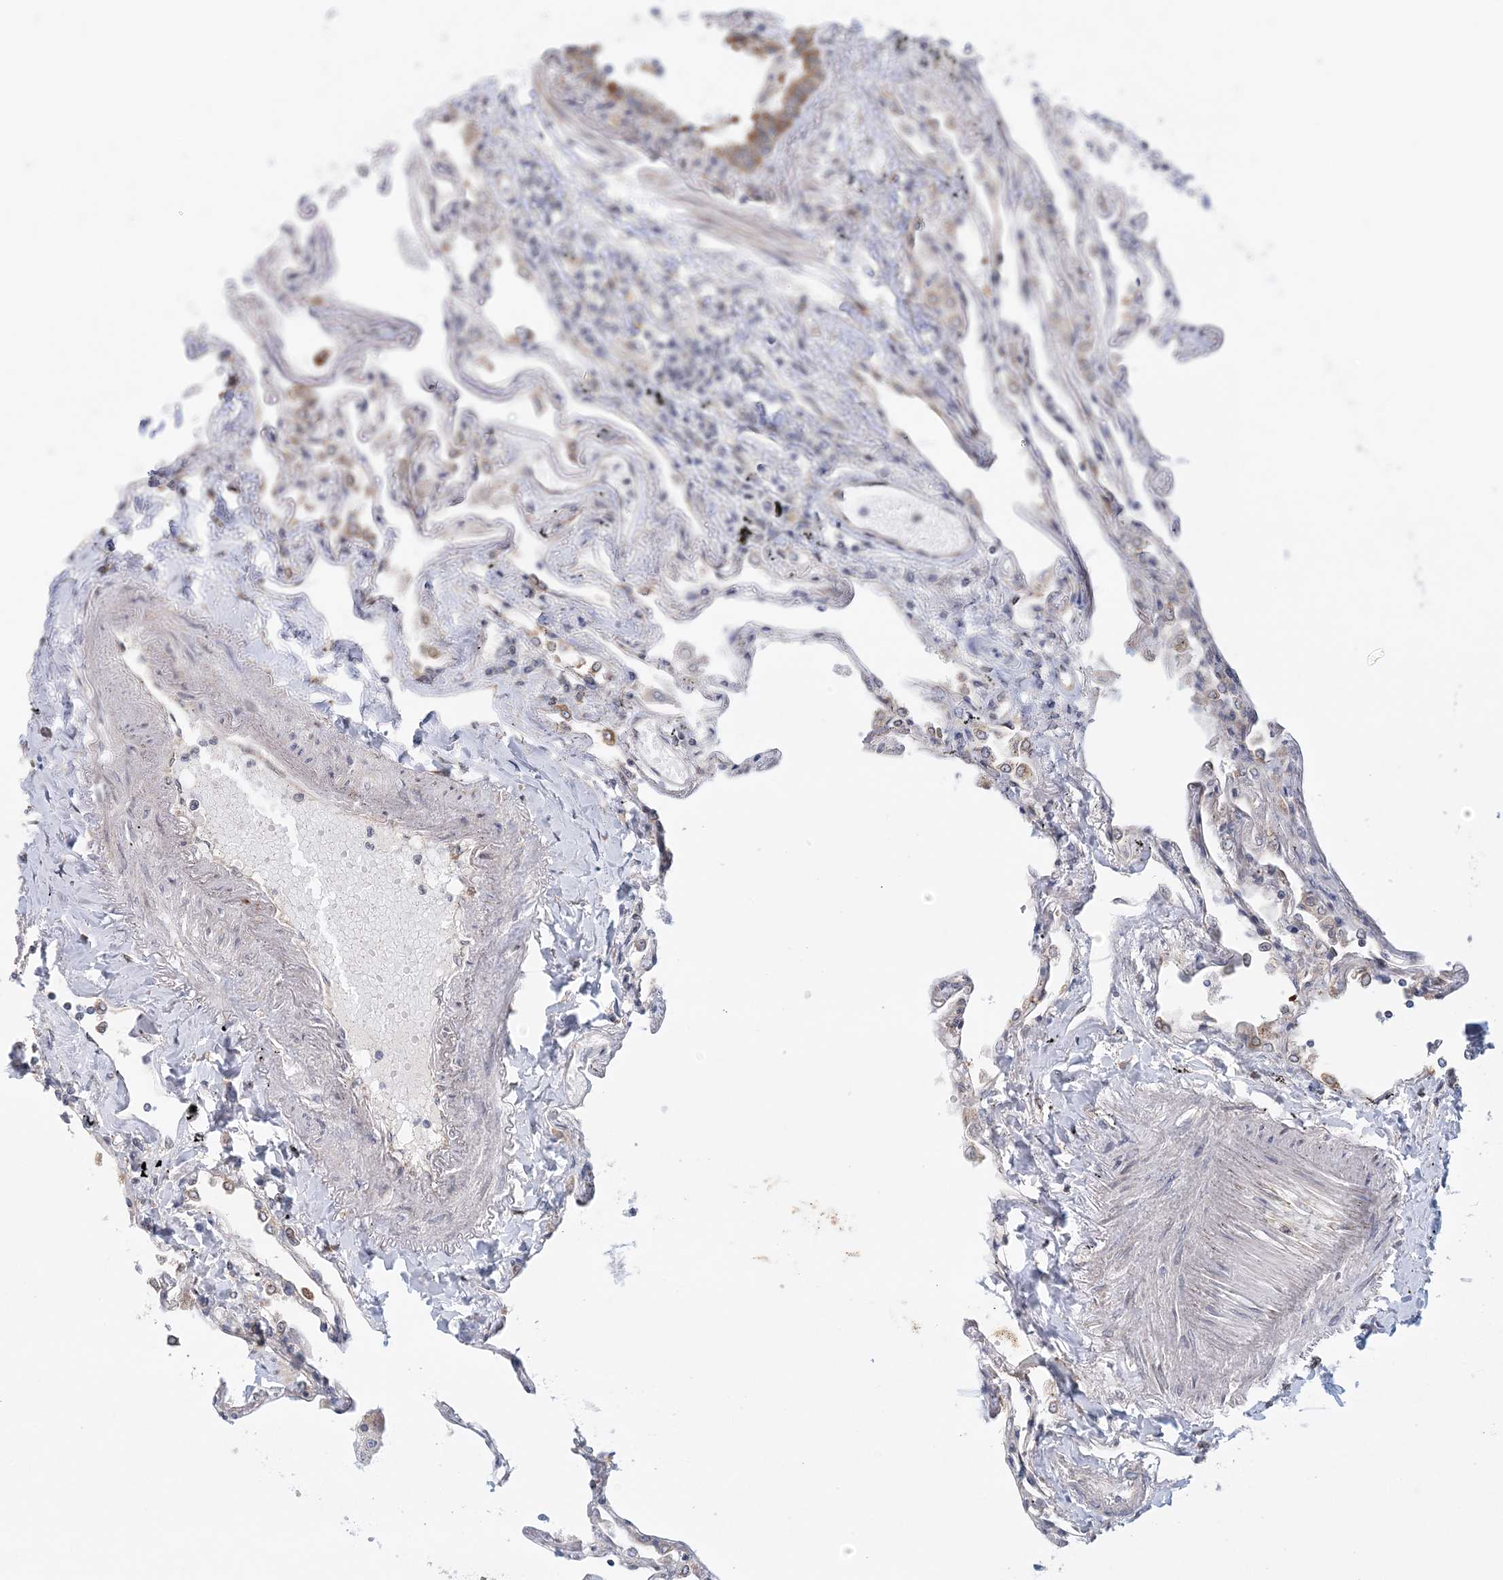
{"staining": {"intensity": "strong", "quantity": "<25%", "location": "cytoplasmic/membranous"}, "tissue": "lung", "cell_type": "Alveolar cells", "image_type": "normal", "snomed": [{"axis": "morphology", "description": "Normal tissue, NOS"}, {"axis": "topography", "description": "Lung"}], "caption": "Brown immunohistochemical staining in benign lung exhibits strong cytoplasmic/membranous positivity in approximately <25% of alveolar cells.", "gene": "PCYOX1L", "patient": {"sex": "female", "age": 67}}